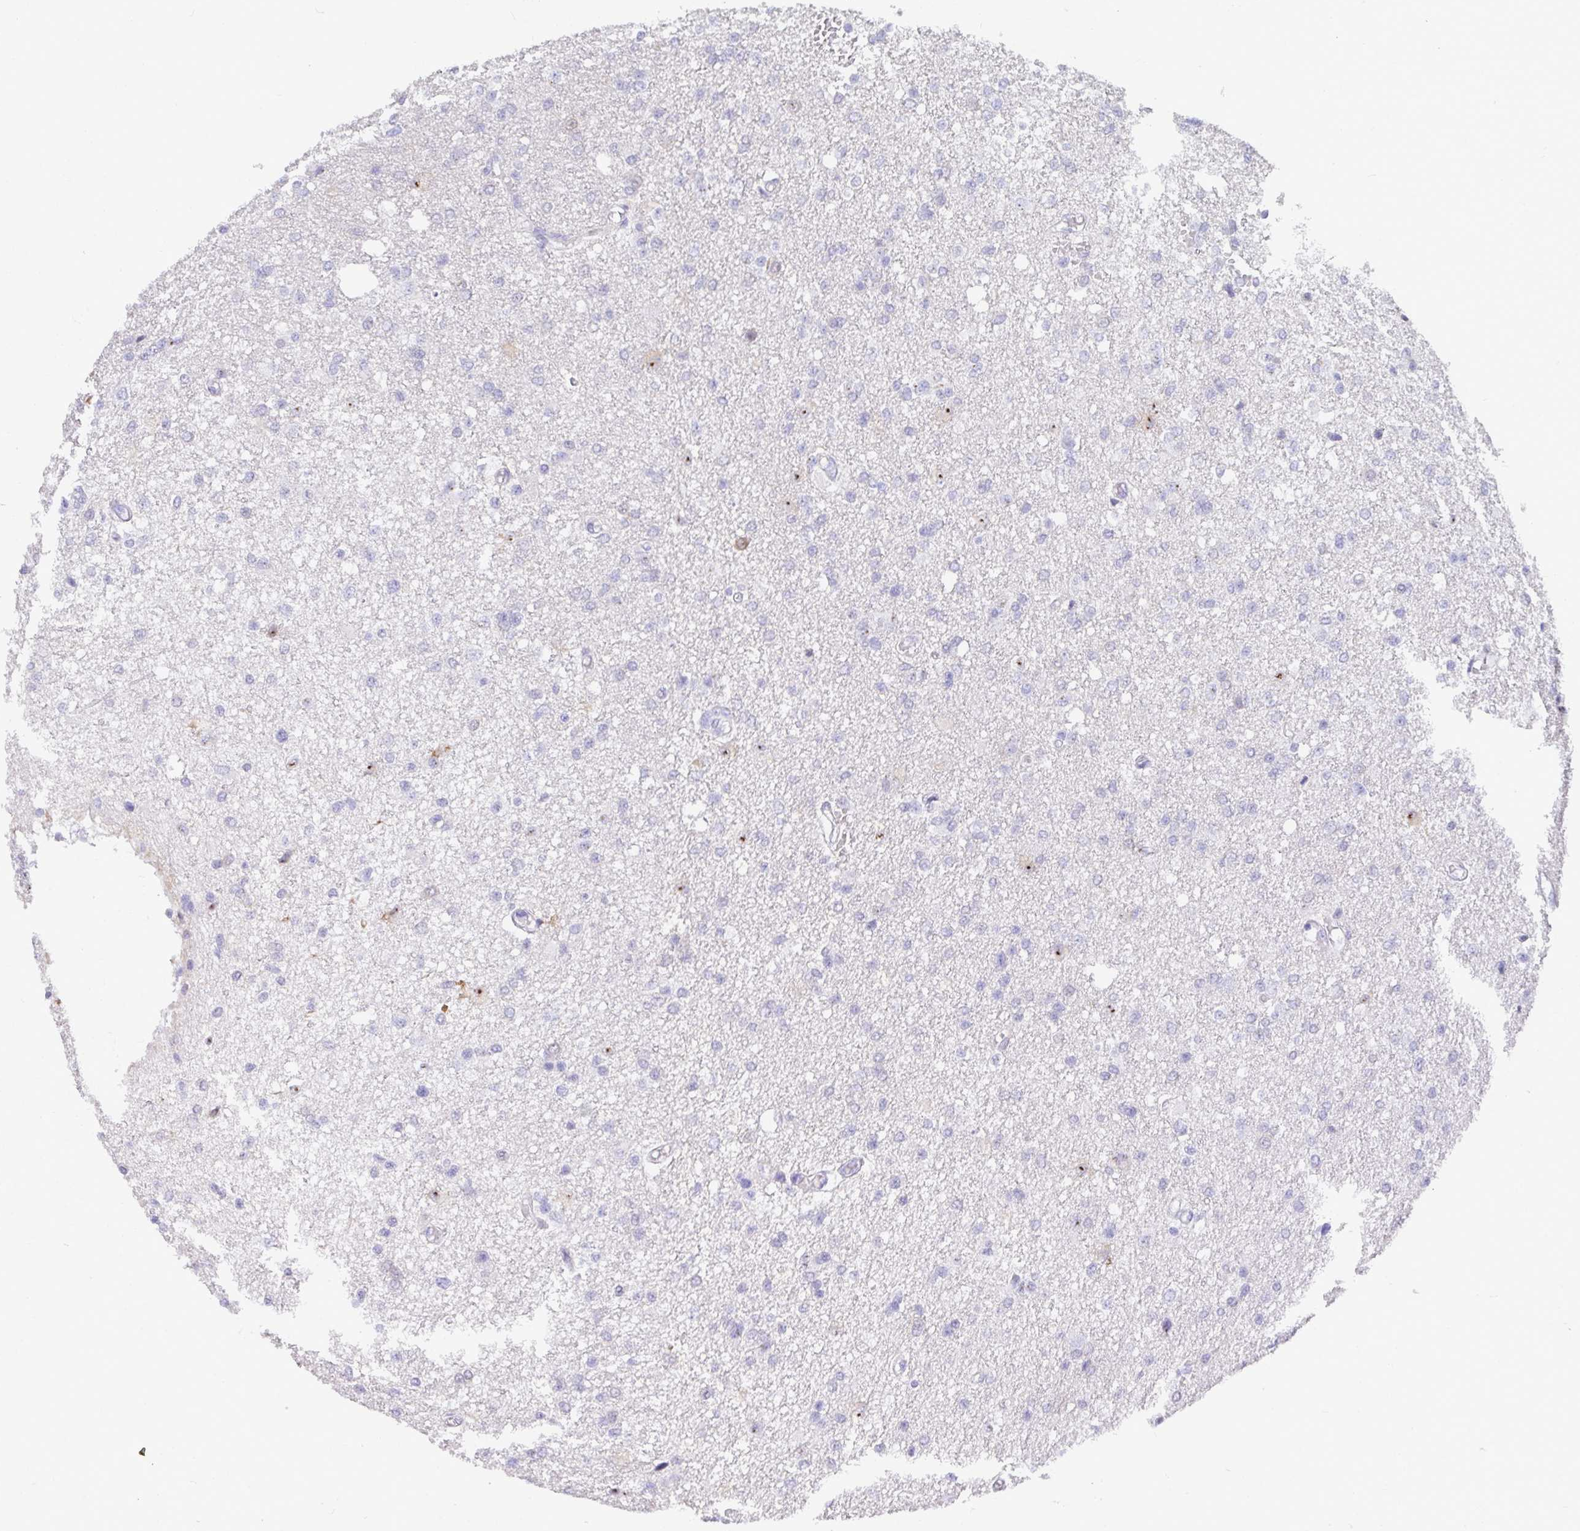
{"staining": {"intensity": "negative", "quantity": "none", "location": "none"}, "tissue": "glioma", "cell_type": "Tumor cells", "image_type": "cancer", "snomed": [{"axis": "morphology", "description": "Glioma, malignant, Low grade"}, {"axis": "topography", "description": "Brain"}], "caption": "Immunohistochemical staining of human glioma demonstrates no significant staining in tumor cells.", "gene": "TMEM241", "patient": {"sex": "male", "age": 26}}